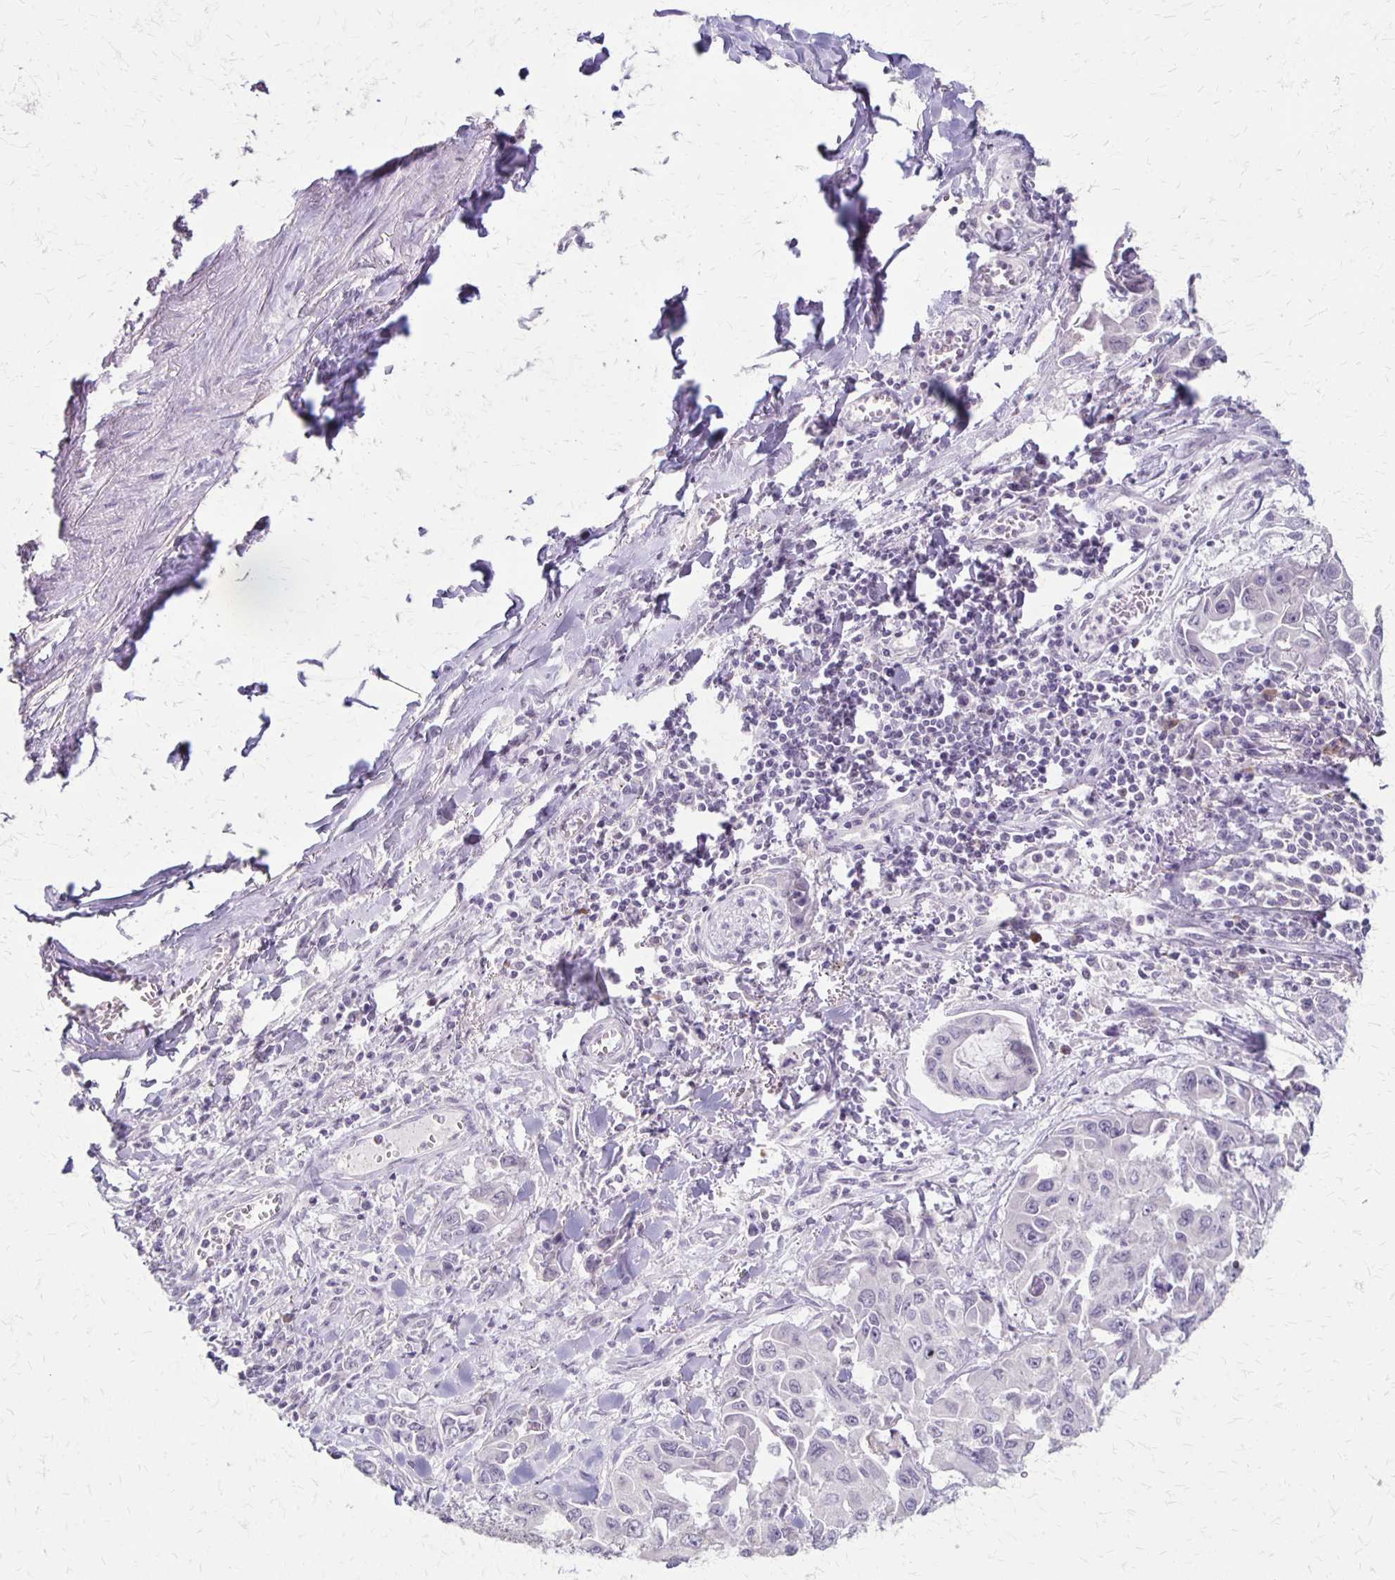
{"staining": {"intensity": "negative", "quantity": "none", "location": "none"}, "tissue": "lung cancer", "cell_type": "Tumor cells", "image_type": "cancer", "snomed": [{"axis": "morphology", "description": "Adenocarcinoma, NOS"}, {"axis": "topography", "description": "Lung"}], "caption": "This is an immunohistochemistry micrograph of lung cancer (adenocarcinoma). There is no staining in tumor cells.", "gene": "SLC35E2B", "patient": {"sex": "male", "age": 64}}